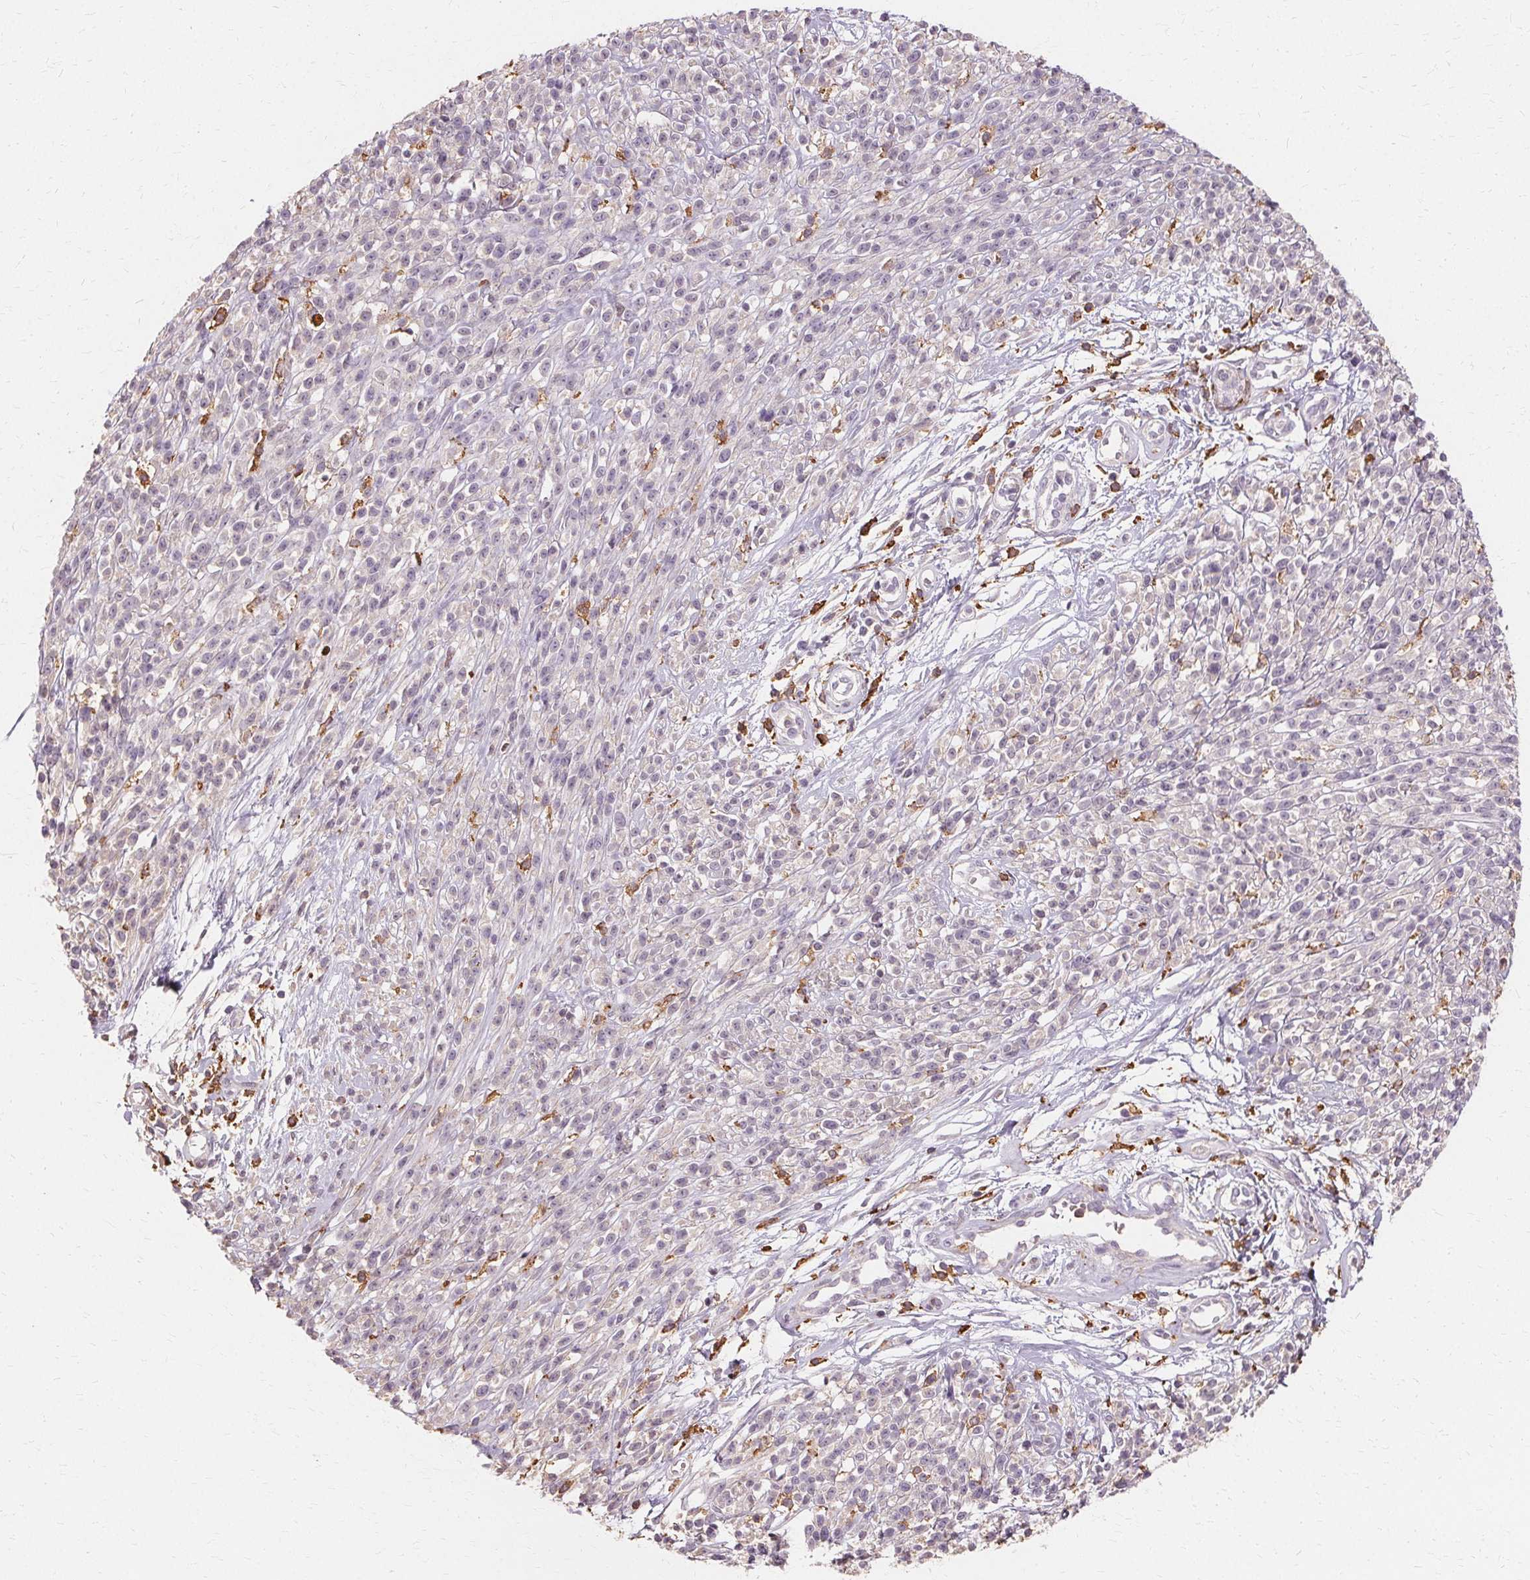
{"staining": {"intensity": "negative", "quantity": "none", "location": "none"}, "tissue": "melanoma", "cell_type": "Tumor cells", "image_type": "cancer", "snomed": [{"axis": "morphology", "description": "Malignant melanoma, NOS"}, {"axis": "topography", "description": "Skin"}, {"axis": "topography", "description": "Skin of trunk"}], "caption": "Melanoma was stained to show a protein in brown. There is no significant positivity in tumor cells.", "gene": "IFNGR1", "patient": {"sex": "male", "age": 74}}